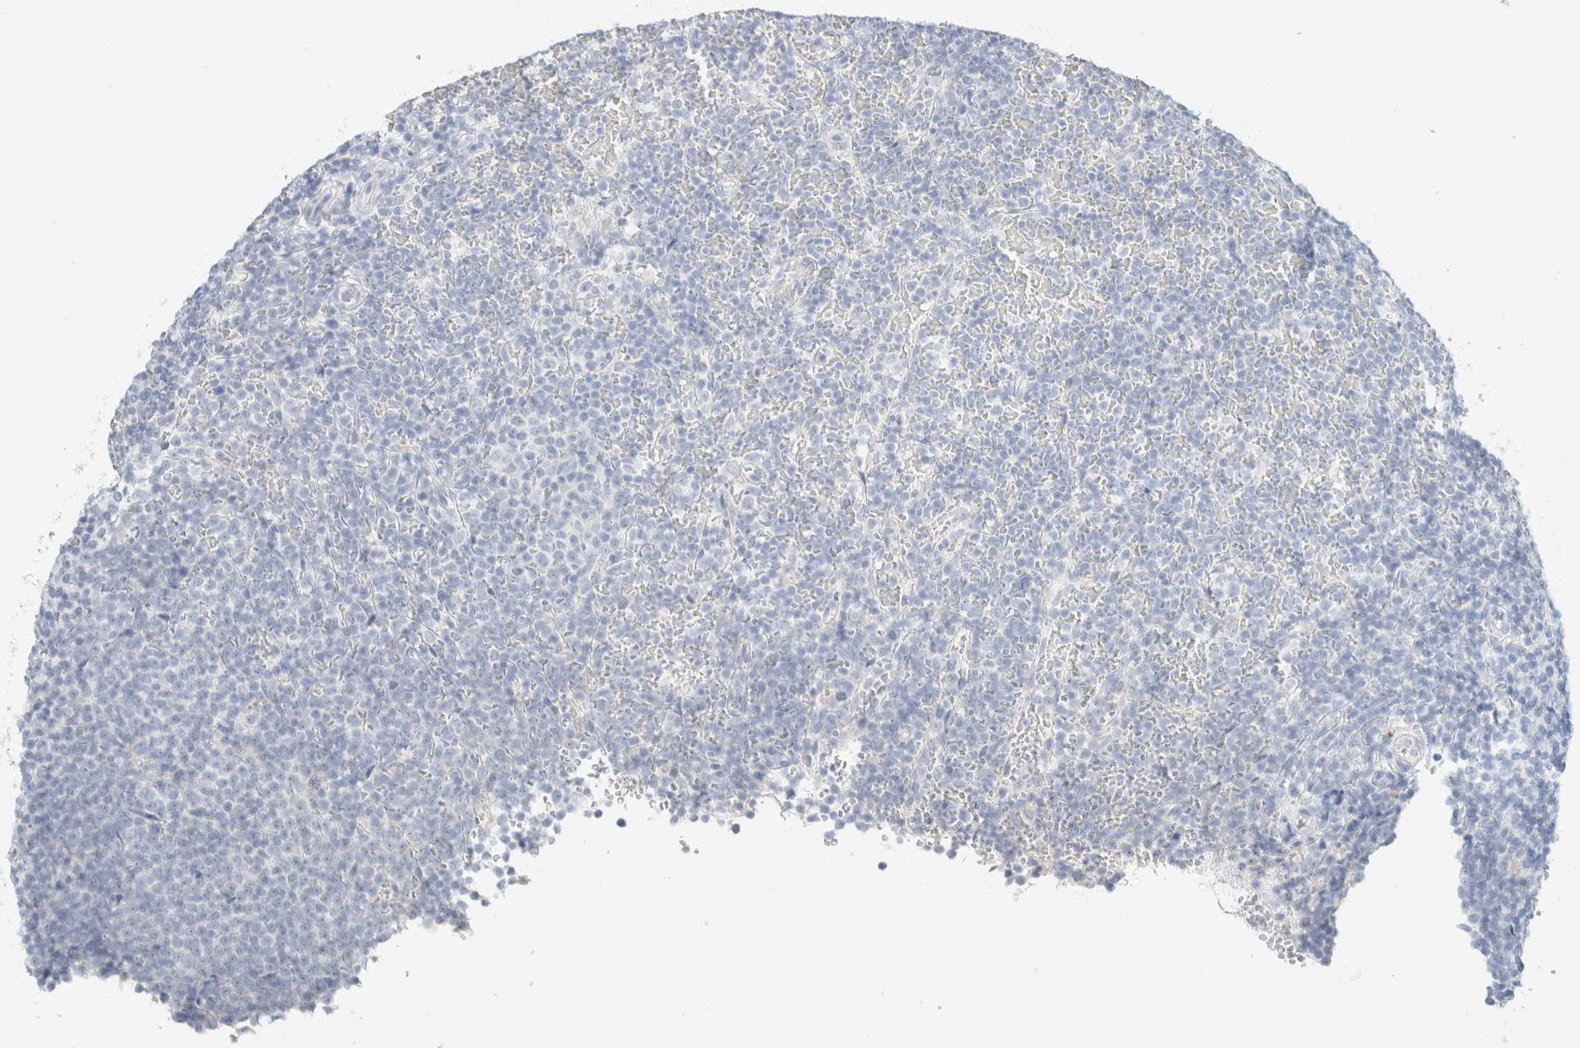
{"staining": {"intensity": "negative", "quantity": "none", "location": "none"}, "tissue": "lymphoma", "cell_type": "Tumor cells", "image_type": "cancer", "snomed": [{"axis": "morphology", "description": "Malignant lymphoma, non-Hodgkin's type, Low grade"}, {"axis": "topography", "description": "Spleen"}], "caption": "IHC image of neoplastic tissue: human malignant lymphoma, non-Hodgkin's type (low-grade) stained with DAB shows no significant protein expression in tumor cells.", "gene": "HEXD", "patient": {"sex": "female", "age": 77}}